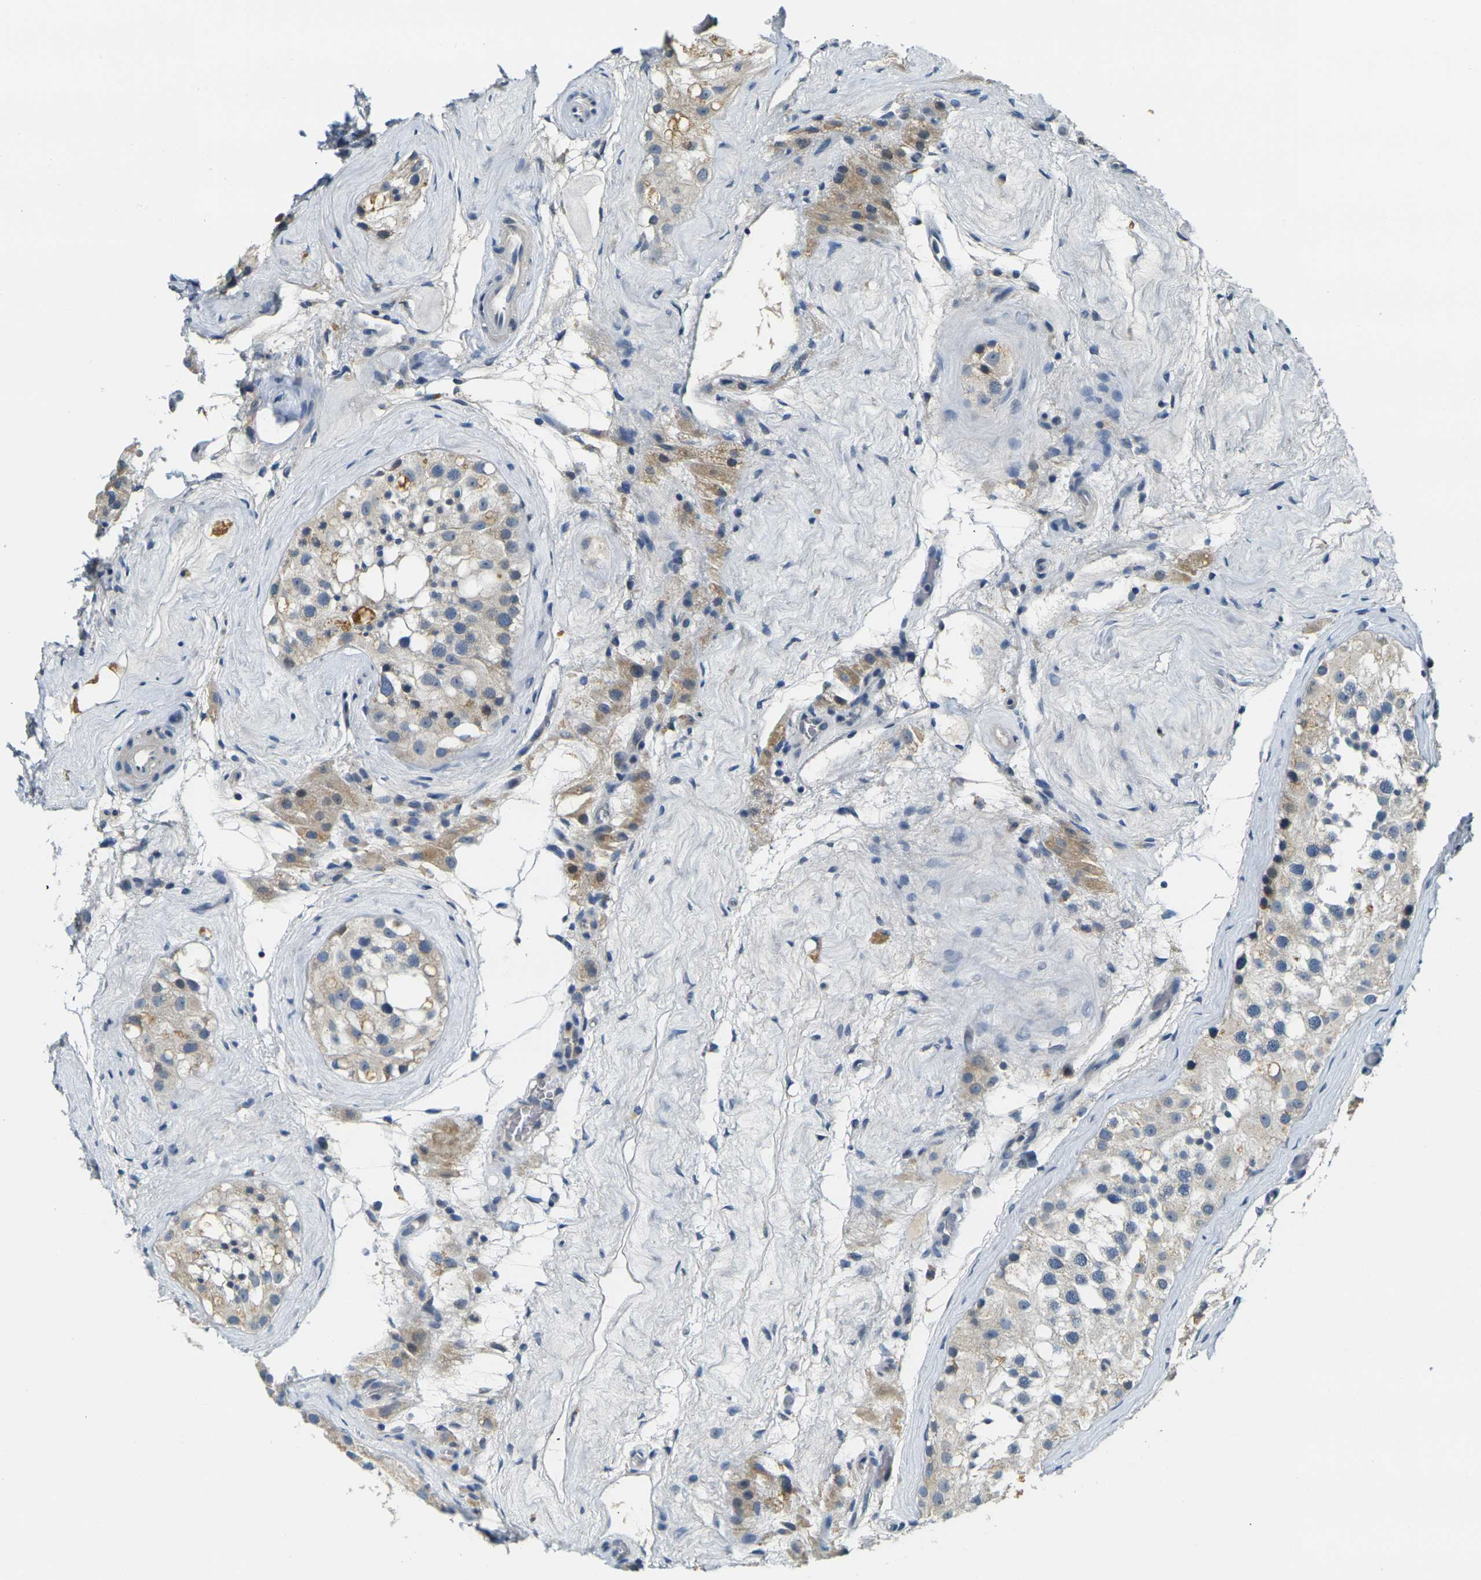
{"staining": {"intensity": "weak", "quantity": "<25%", "location": "cytoplasmic/membranous"}, "tissue": "testis", "cell_type": "Cells in seminiferous ducts", "image_type": "normal", "snomed": [{"axis": "morphology", "description": "Normal tissue, NOS"}, {"axis": "morphology", "description": "Seminoma, NOS"}, {"axis": "topography", "description": "Testis"}], "caption": "Testis was stained to show a protein in brown. There is no significant positivity in cells in seminiferous ducts.", "gene": "SHISAL2B", "patient": {"sex": "male", "age": 71}}